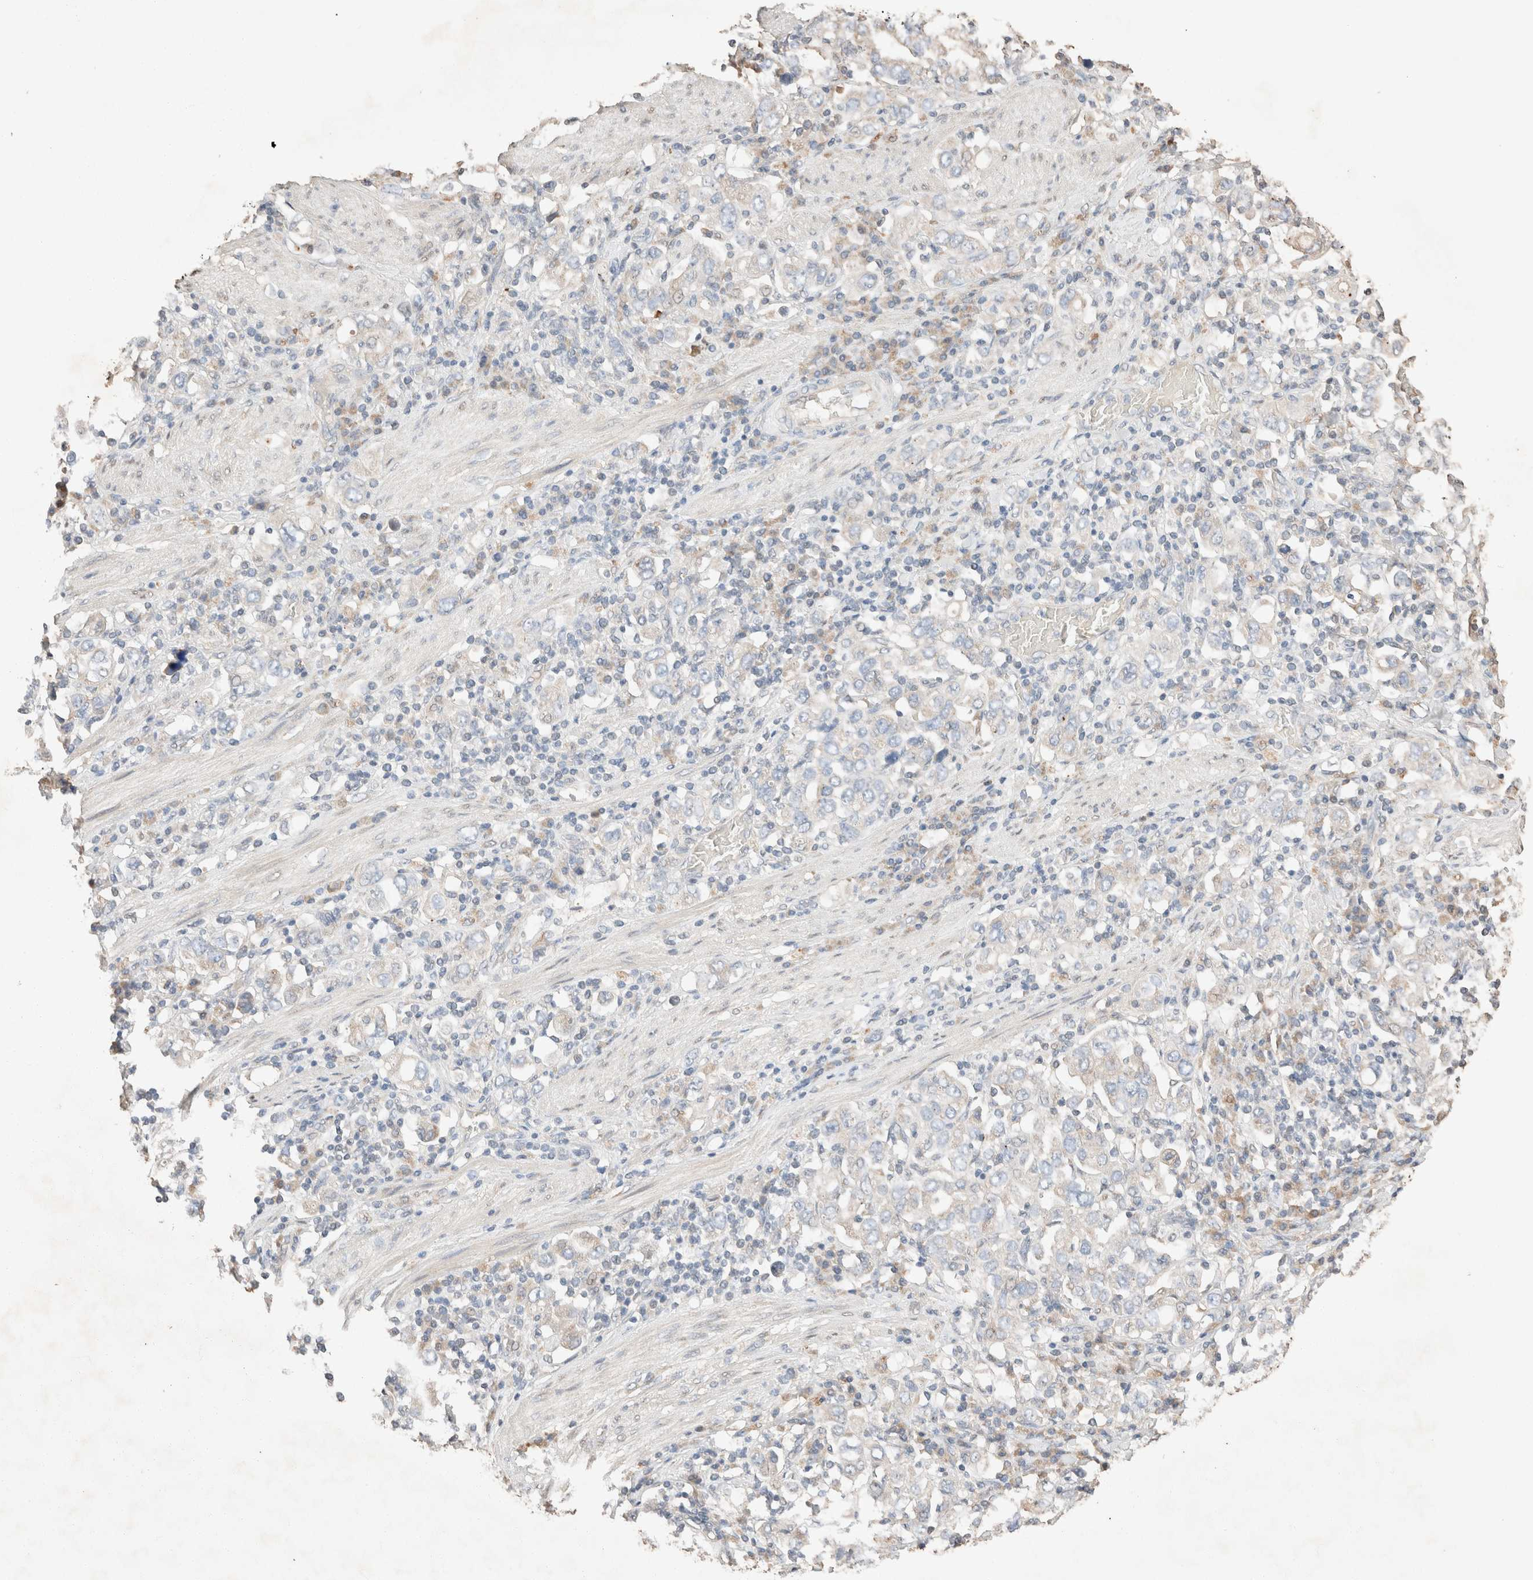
{"staining": {"intensity": "negative", "quantity": "none", "location": "none"}, "tissue": "stomach cancer", "cell_type": "Tumor cells", "image_type": "cancer", "snomed": [{"axis": "morphology", "description": "Adenocarcinoma, NOS"}, {"axis": "topography", "description": "Stomach, upper"}], "caption": "Human stomach cancer (adenocarcinoma) stained for a protein using immunohistochemistry exhibits no staining in tumor cells.", "gene": "TUBD1", "patient": {"sex": "male", "age": 62}}